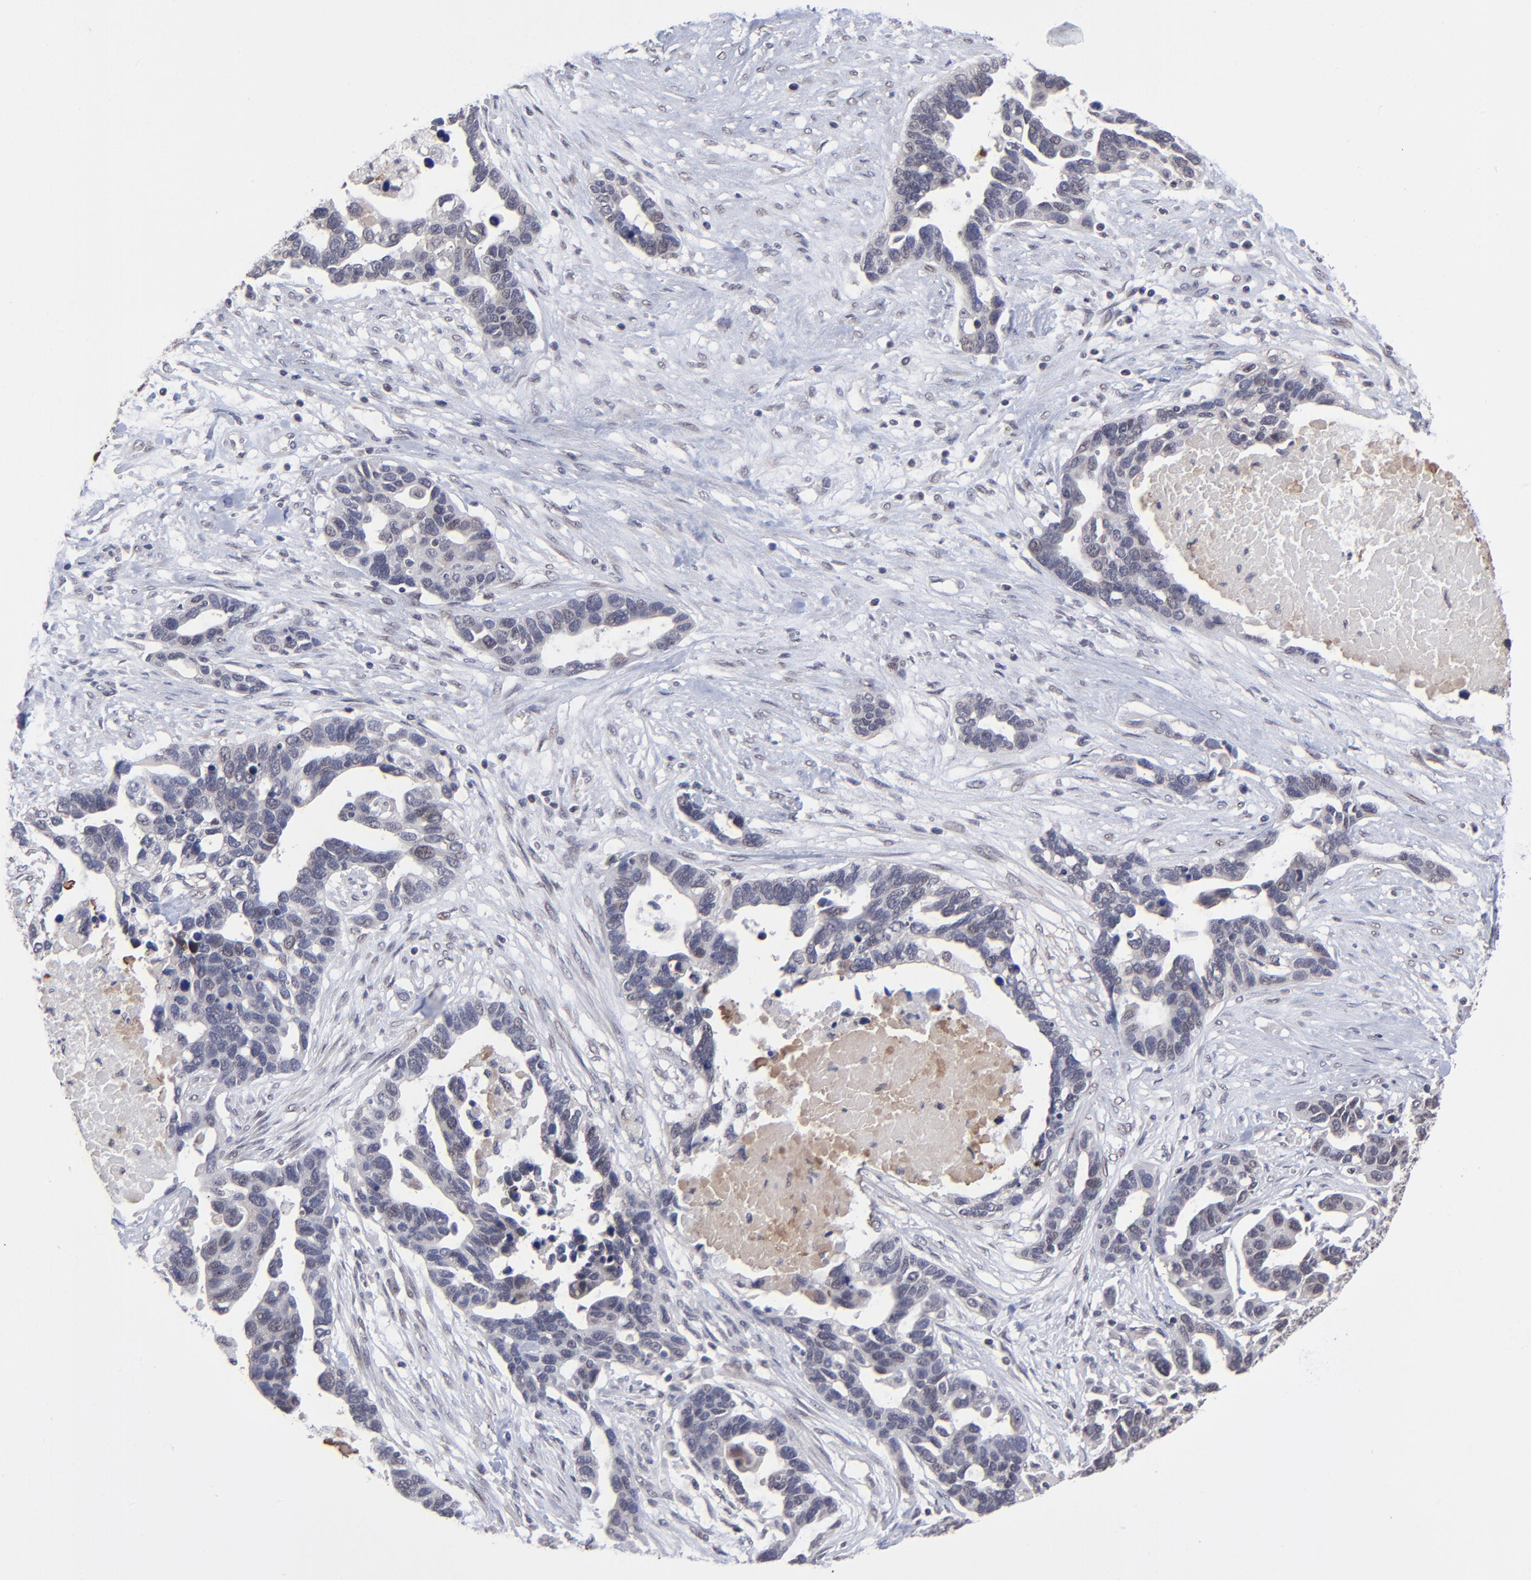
{"staining": {"intensity": "weak", "quantity": "<25%", "location": "nuclear"}, "tissue": "ovarian cancer", "cell_type": "Tumor cells", "image_type": "cancer", "snomed": [{"axis": "morphology", "description": "Cystadenocarcinoma, serous, NOS"}, {"axis": "topography", "description": "Ovary"}], "caption": "Immunohistochemistry histopathology image of neoplastic tissue: serous cystadenocarcinoma (ovarian) stained with DAB (3,3'-diaminobenzidine) reveals no significant protein positivity in tumor cells. (DAB (3,3'-diaminobenzidine) immunohistochemistry, high magnification).", "gene": "ZNF419", "patient": {"sex": "female", "age": 54}}